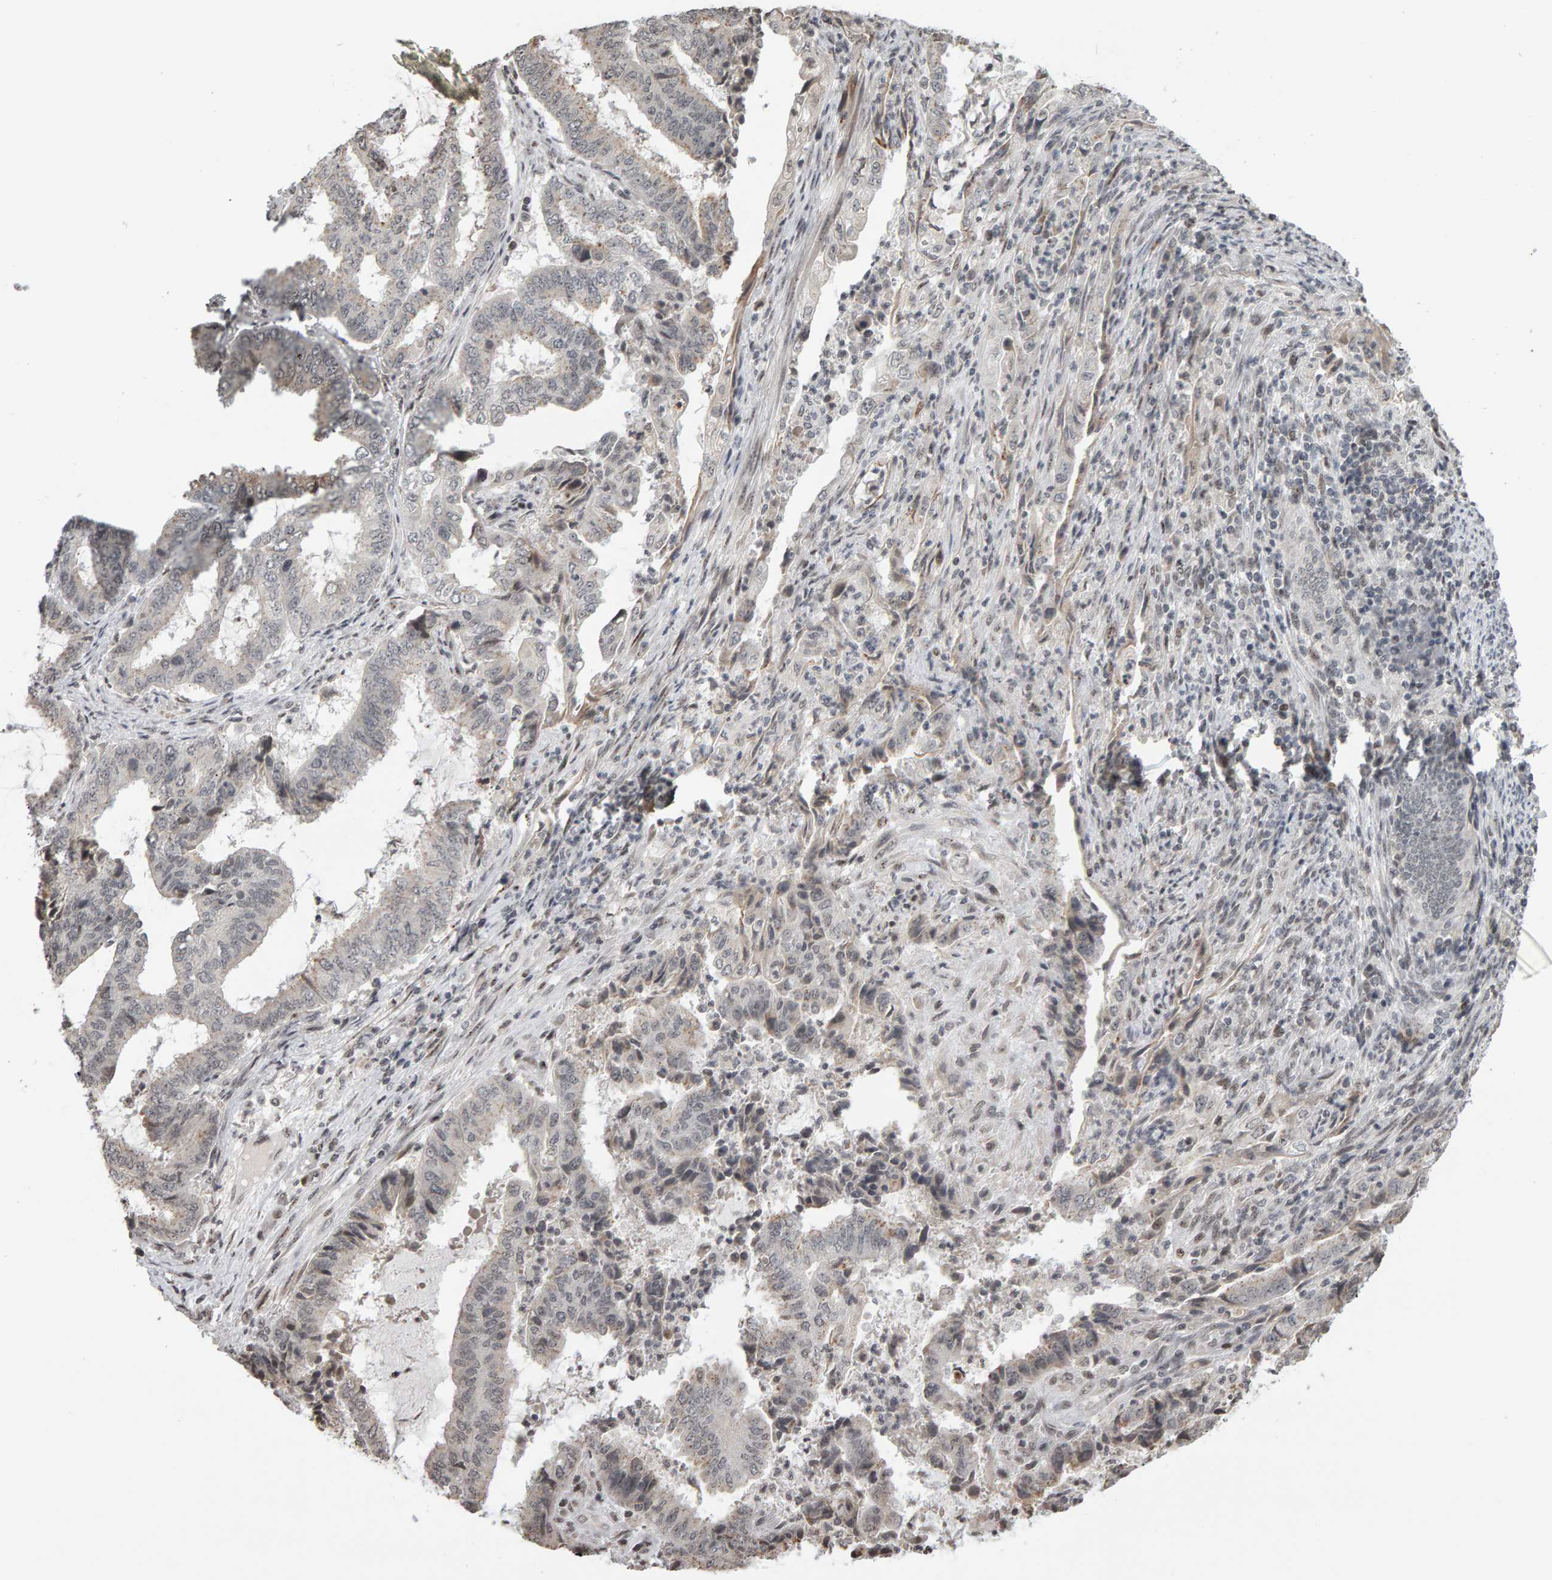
{"staining": {"intensity": "negative", "quantity": "none", "location": "none"}, "tissue": "endometrial cancer", "cell_type": "Tumor cells", "image_type": "cancer", "snomed": [{"axis": "morphology", "description": "Adenocarcinoma, NOS"}, {"axis": "topography", "description": "Endometrium"}], "caption": "Tumor cells show no significant positivity in endometrial adenocarcinoma.", "gene": "TRAM1", "patient": {"sex": "female", "age": 51}}